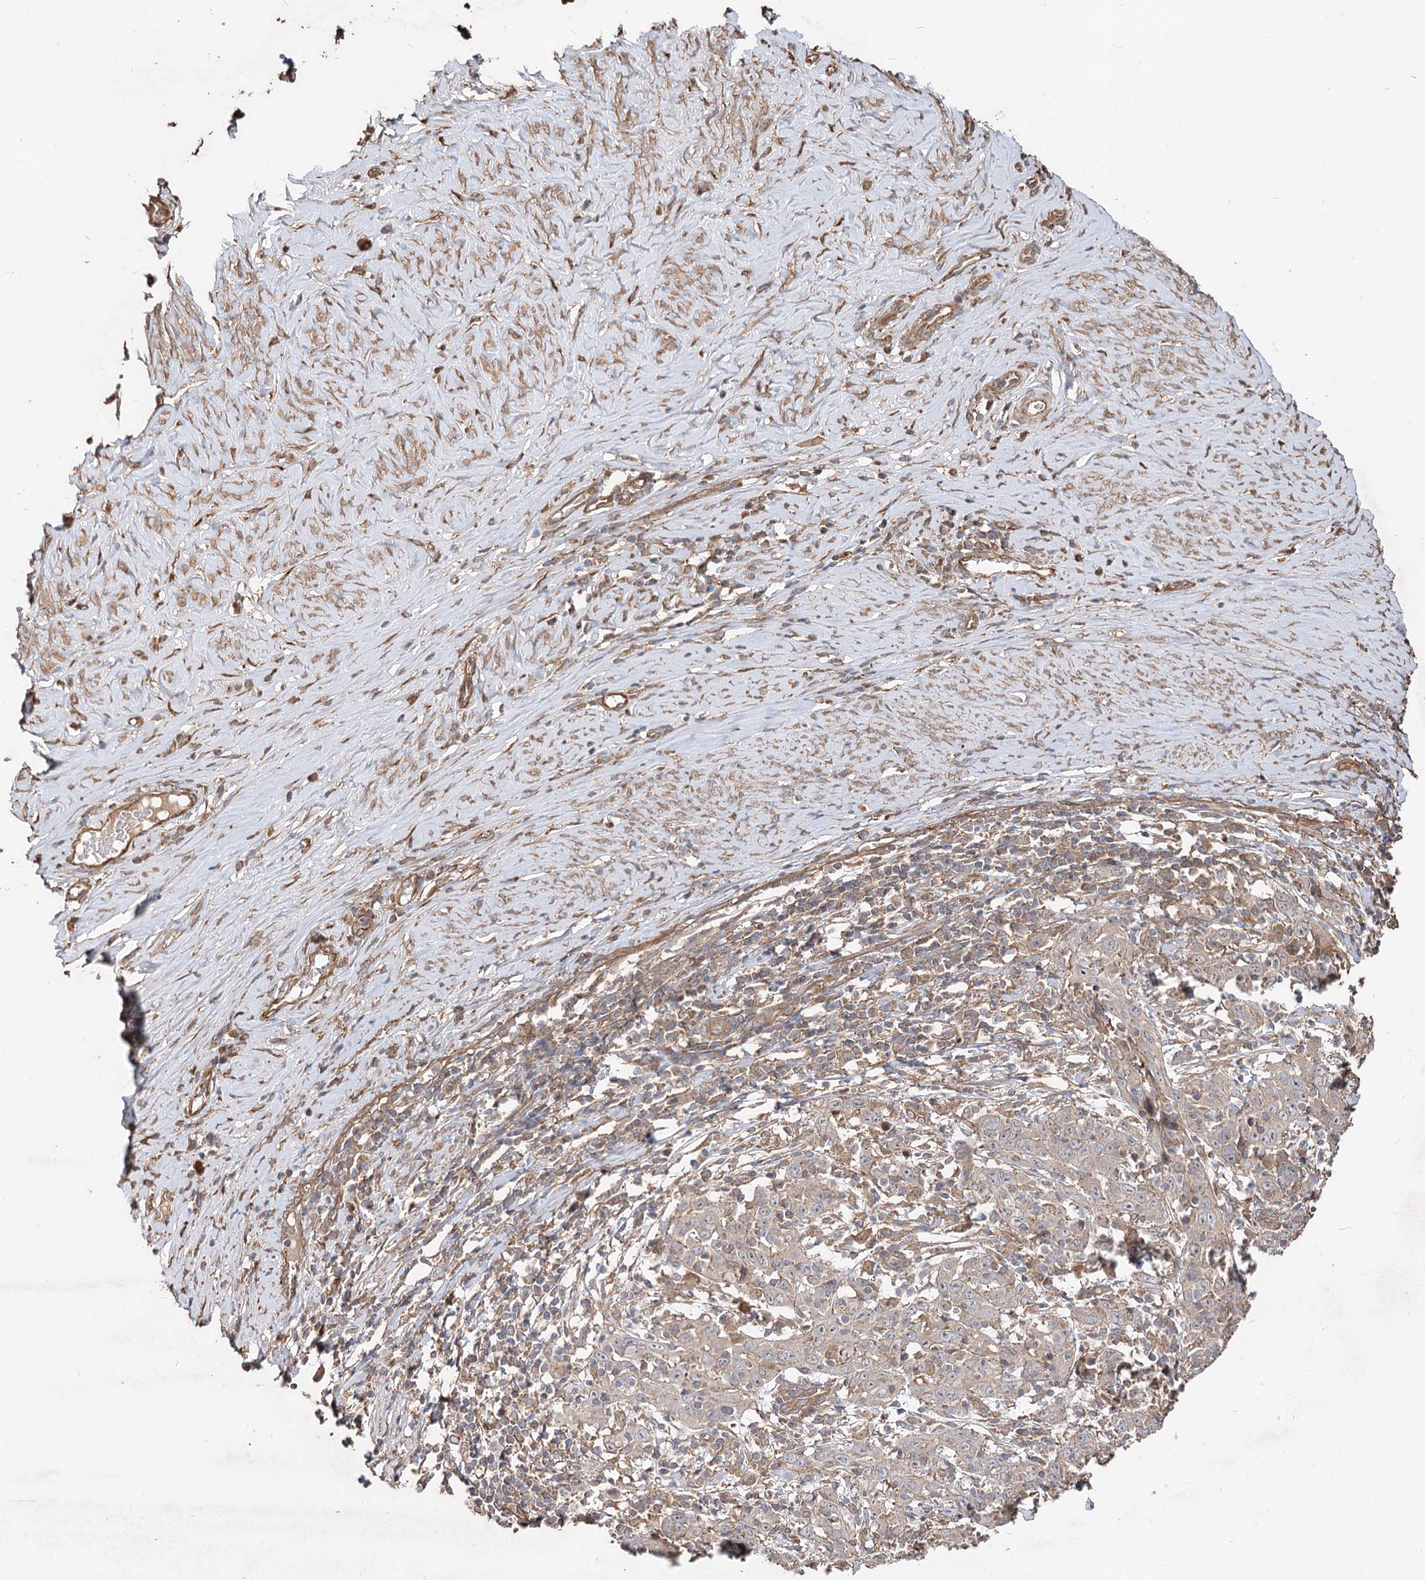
{"staining": {"intensity": "weak", "quantity": "<25%", "location": "cytoplasmic/membranous"}, "tissue": "cervical cancer", "cell_type": "Tumor cells", "image_type": "cancer", "snomed": [{"axis": "morphology", "description": "Squamous cell carcinoma, NOS"}, {"axis": "topography", "description": "Cervix"}], "caption": "There is no significant staining in tumor cells of cervical cancer (squamous cell carcinoma).", "gene": "SPART", "patient": {"sex": "female", "age": 46}}